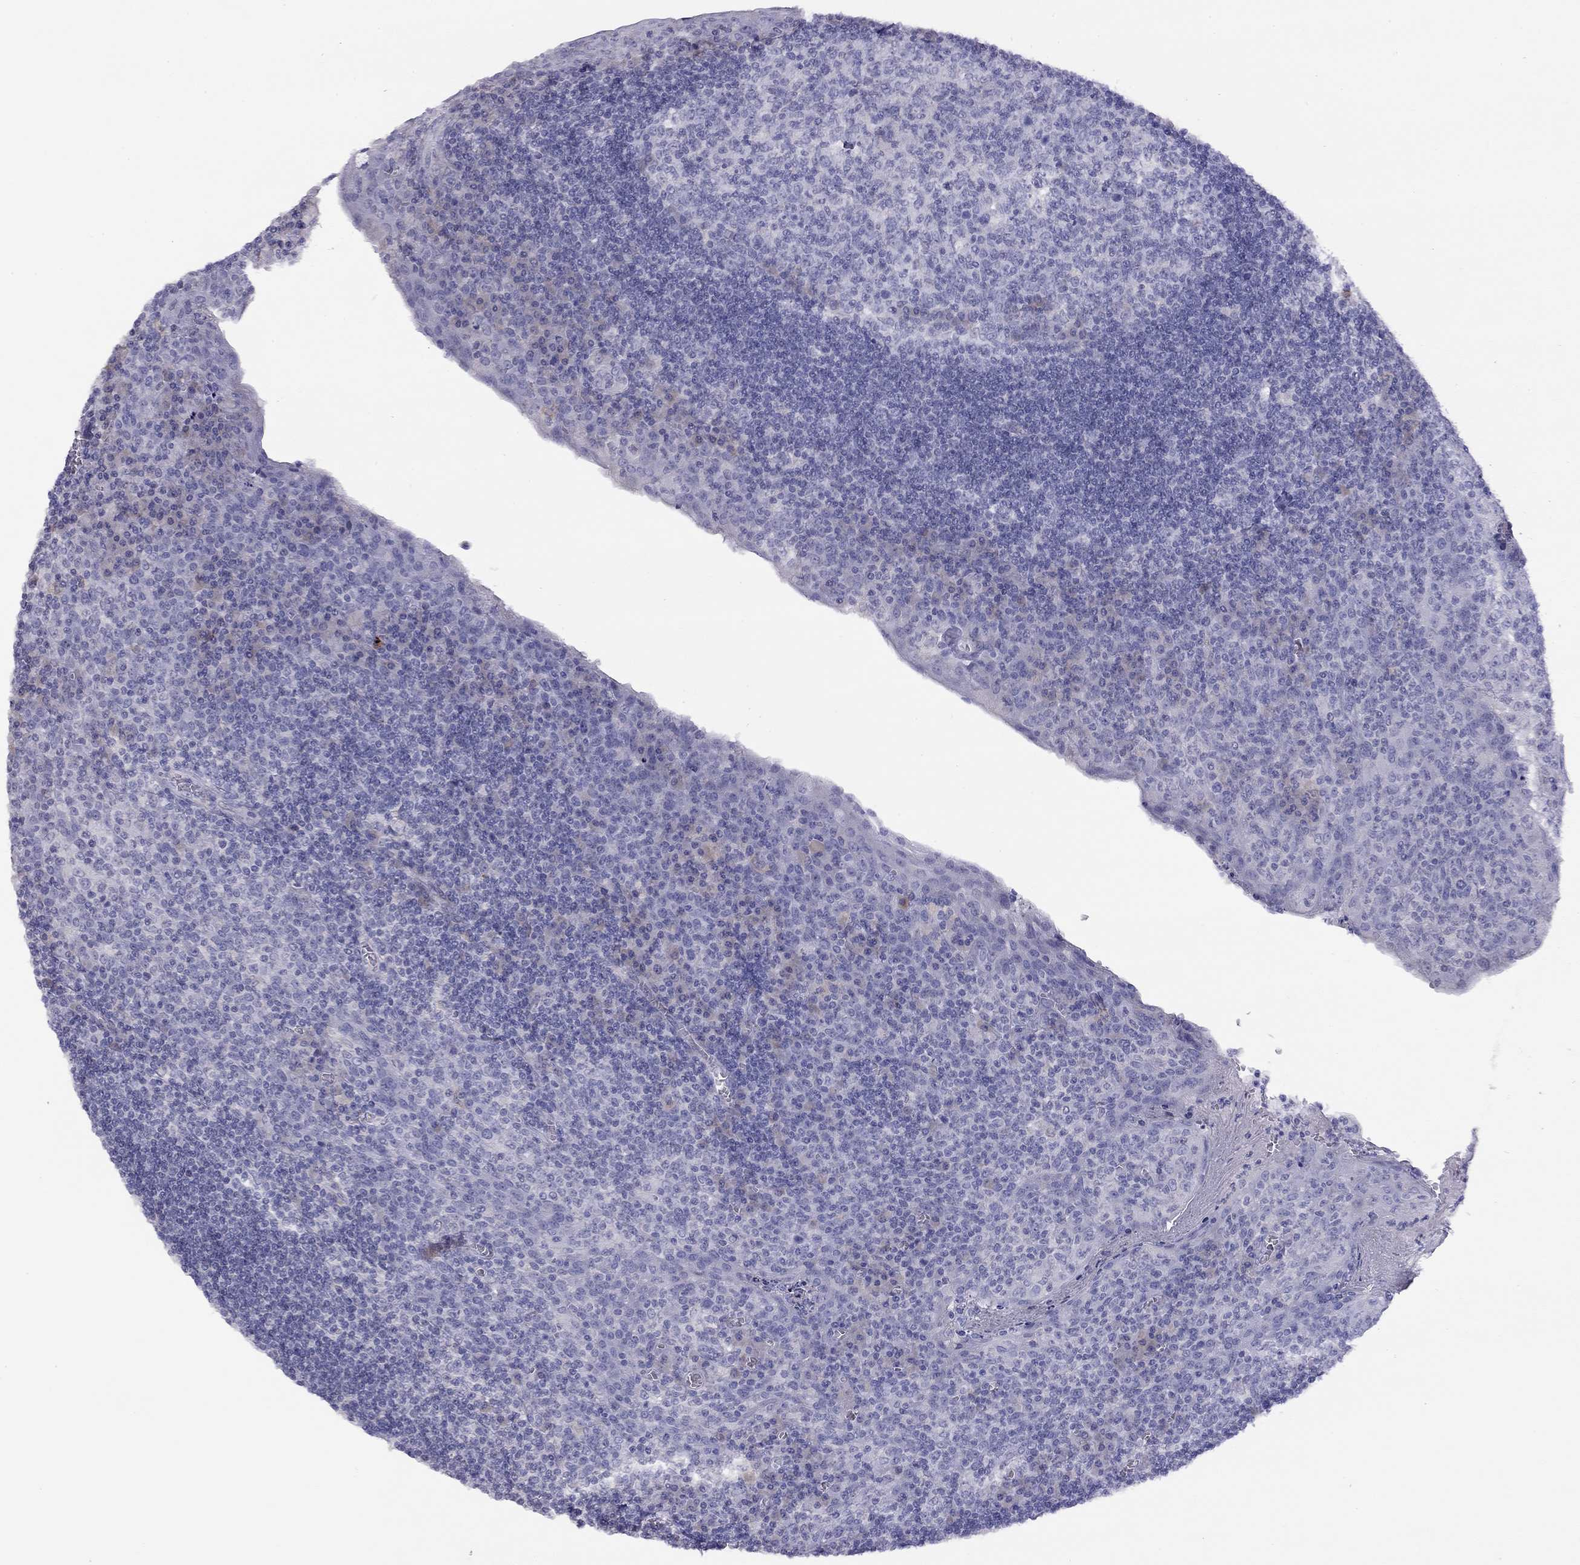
{"staining": {"intensity": "negative", "quantity": "none", "location": "none"}, "tissue": "tonsil", "cell_type": "Germinal center cells", "image_type": "normal", "snomed": [{"axis": "morphology", "description": "Normal tissue, NOS"}, {"axis": "topography", "description": "Tonsil"}], "caption": "Tonsil stained for a protein using immunohistochemistry shows no expression germinal center cells.", "gene": "CPNE4", "patient": {"sex": "female", "age": 13}}